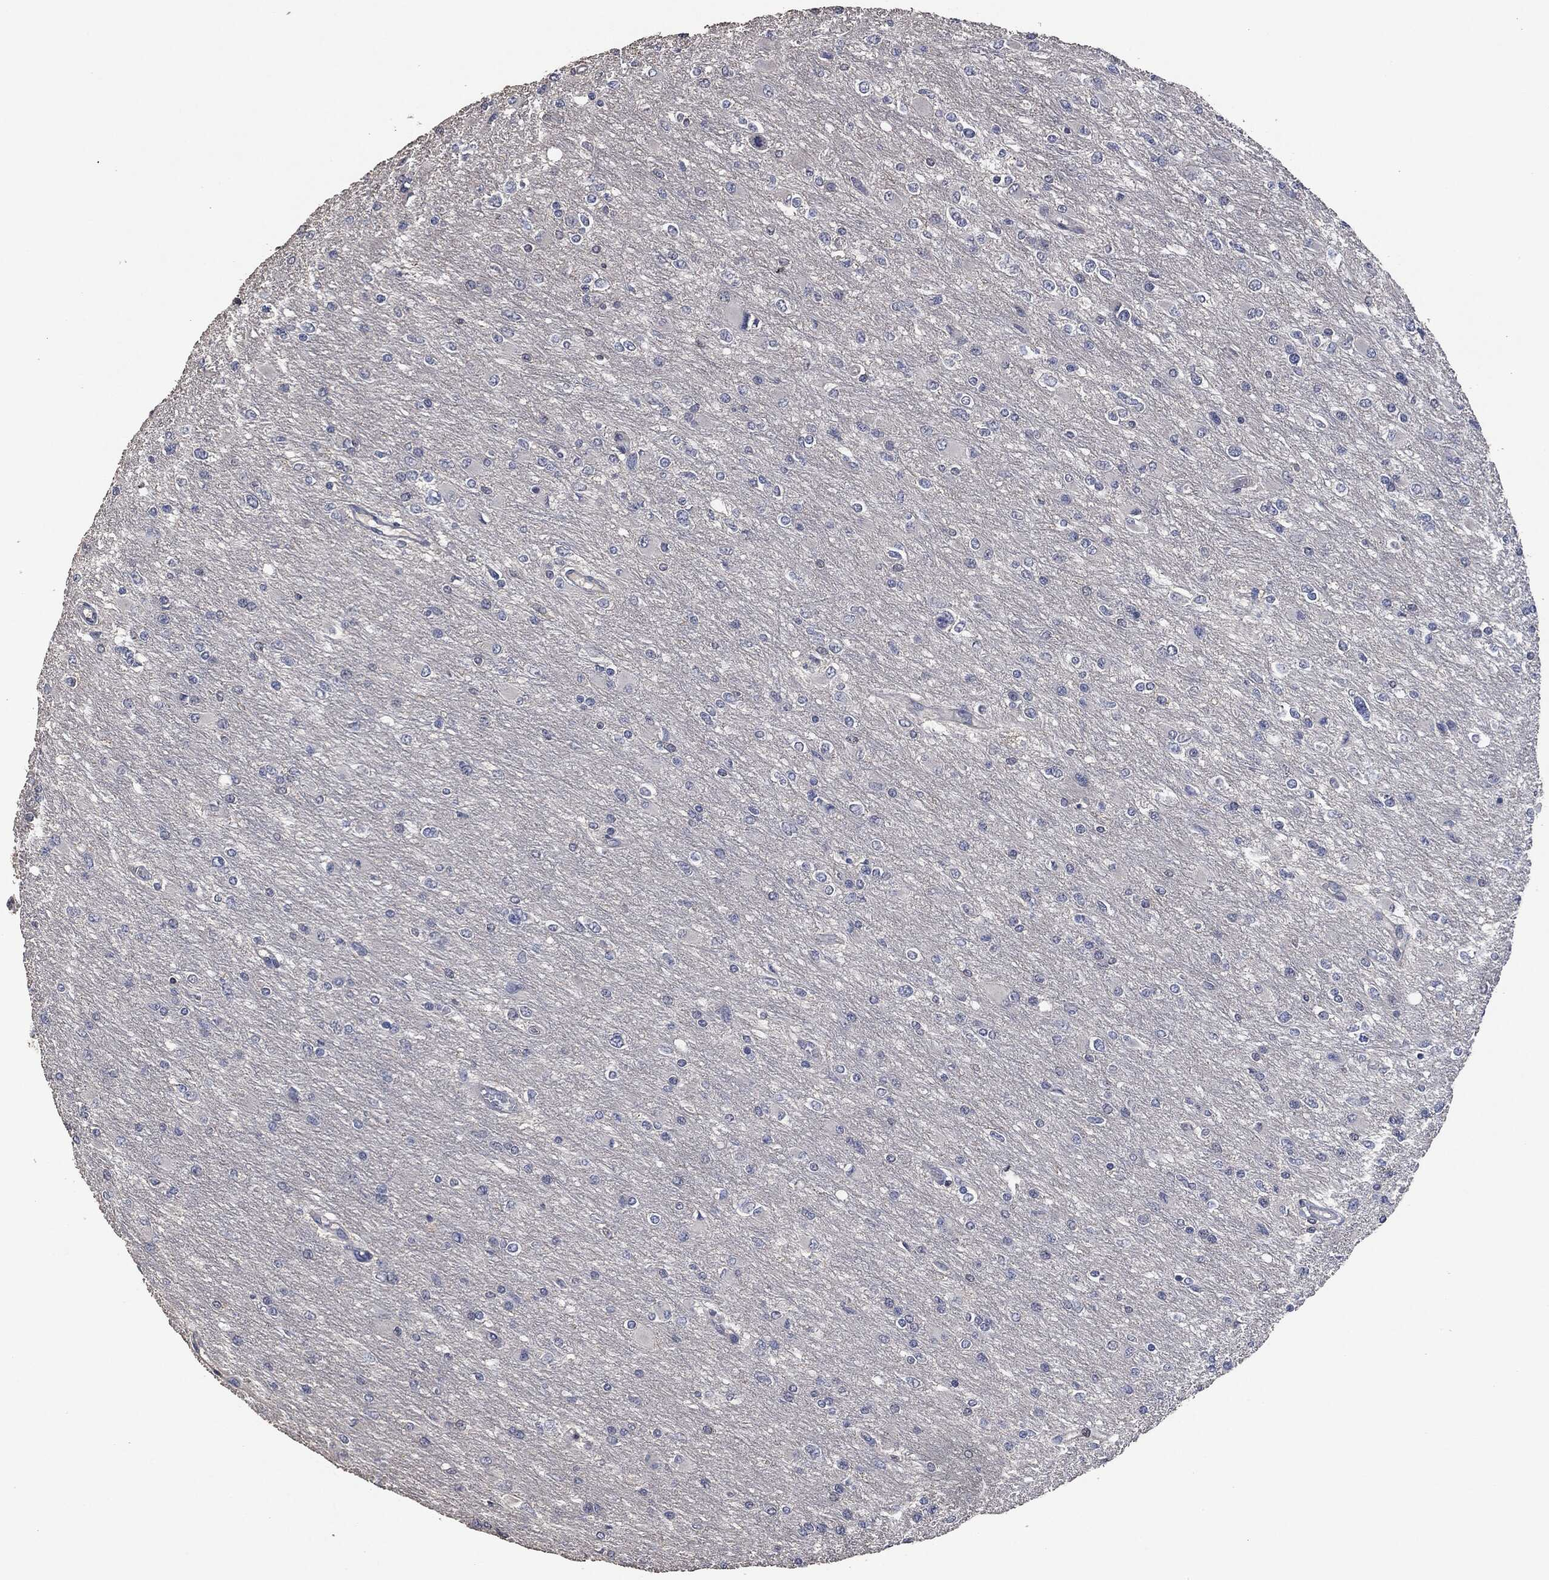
{"staining": {"intensity": "negative", "quantity": "none", "location": "none"}, "tissue": "glioma", "cell_type": "Tumor cells", "image_type": "cancer", "snomed": [{"axis": "morphology", "description": "Glioma, malignant, High grade"}, {"axis": "topography", "description": "Cerebral cortex"}], "caption": "Malignant glioma (high-grade) was stained to show a protein in brown. There is no significant staining in tumor cells.", "gene": "MSLN", "patient": {"sex": "female", "age": 36}}